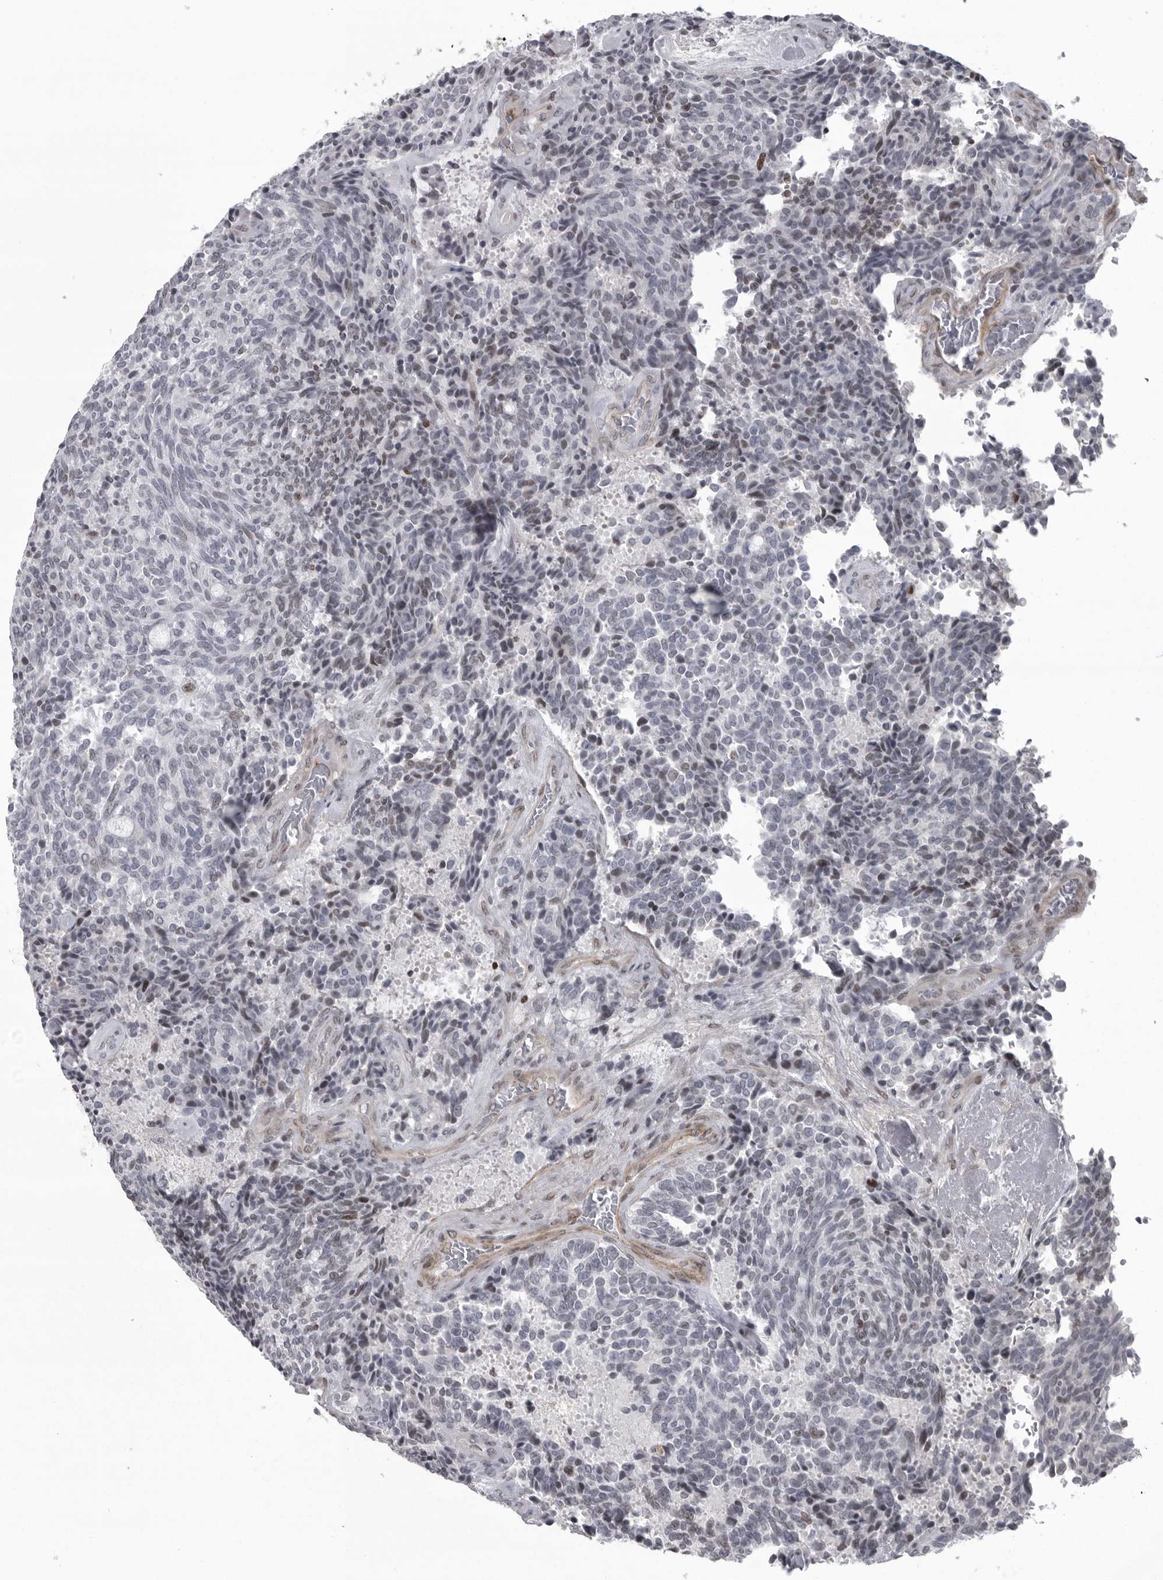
{"staining": {"intensity": "weak", "quantity": "<25%", "location": "nuclear"}, "tissue": "carcinoid", "cell_type": "Tumor cells", "image_type": "cancer", "snomed": [{"axis": "morphology", "description": "Carcinoid, malignant, NOS"}, {"axis": "topography", "description": "Pancreas"}], "caption": "High magnification brightfield microscopy of malignant carcinoid stained with DAB (3,3'-diaminobenzidine) (brown) and counterstained with hematoxylin (blue): tumor cells show no significant positivity.", "gene": "HMGN3", "patient": {"sex": "female", "age": 54}}